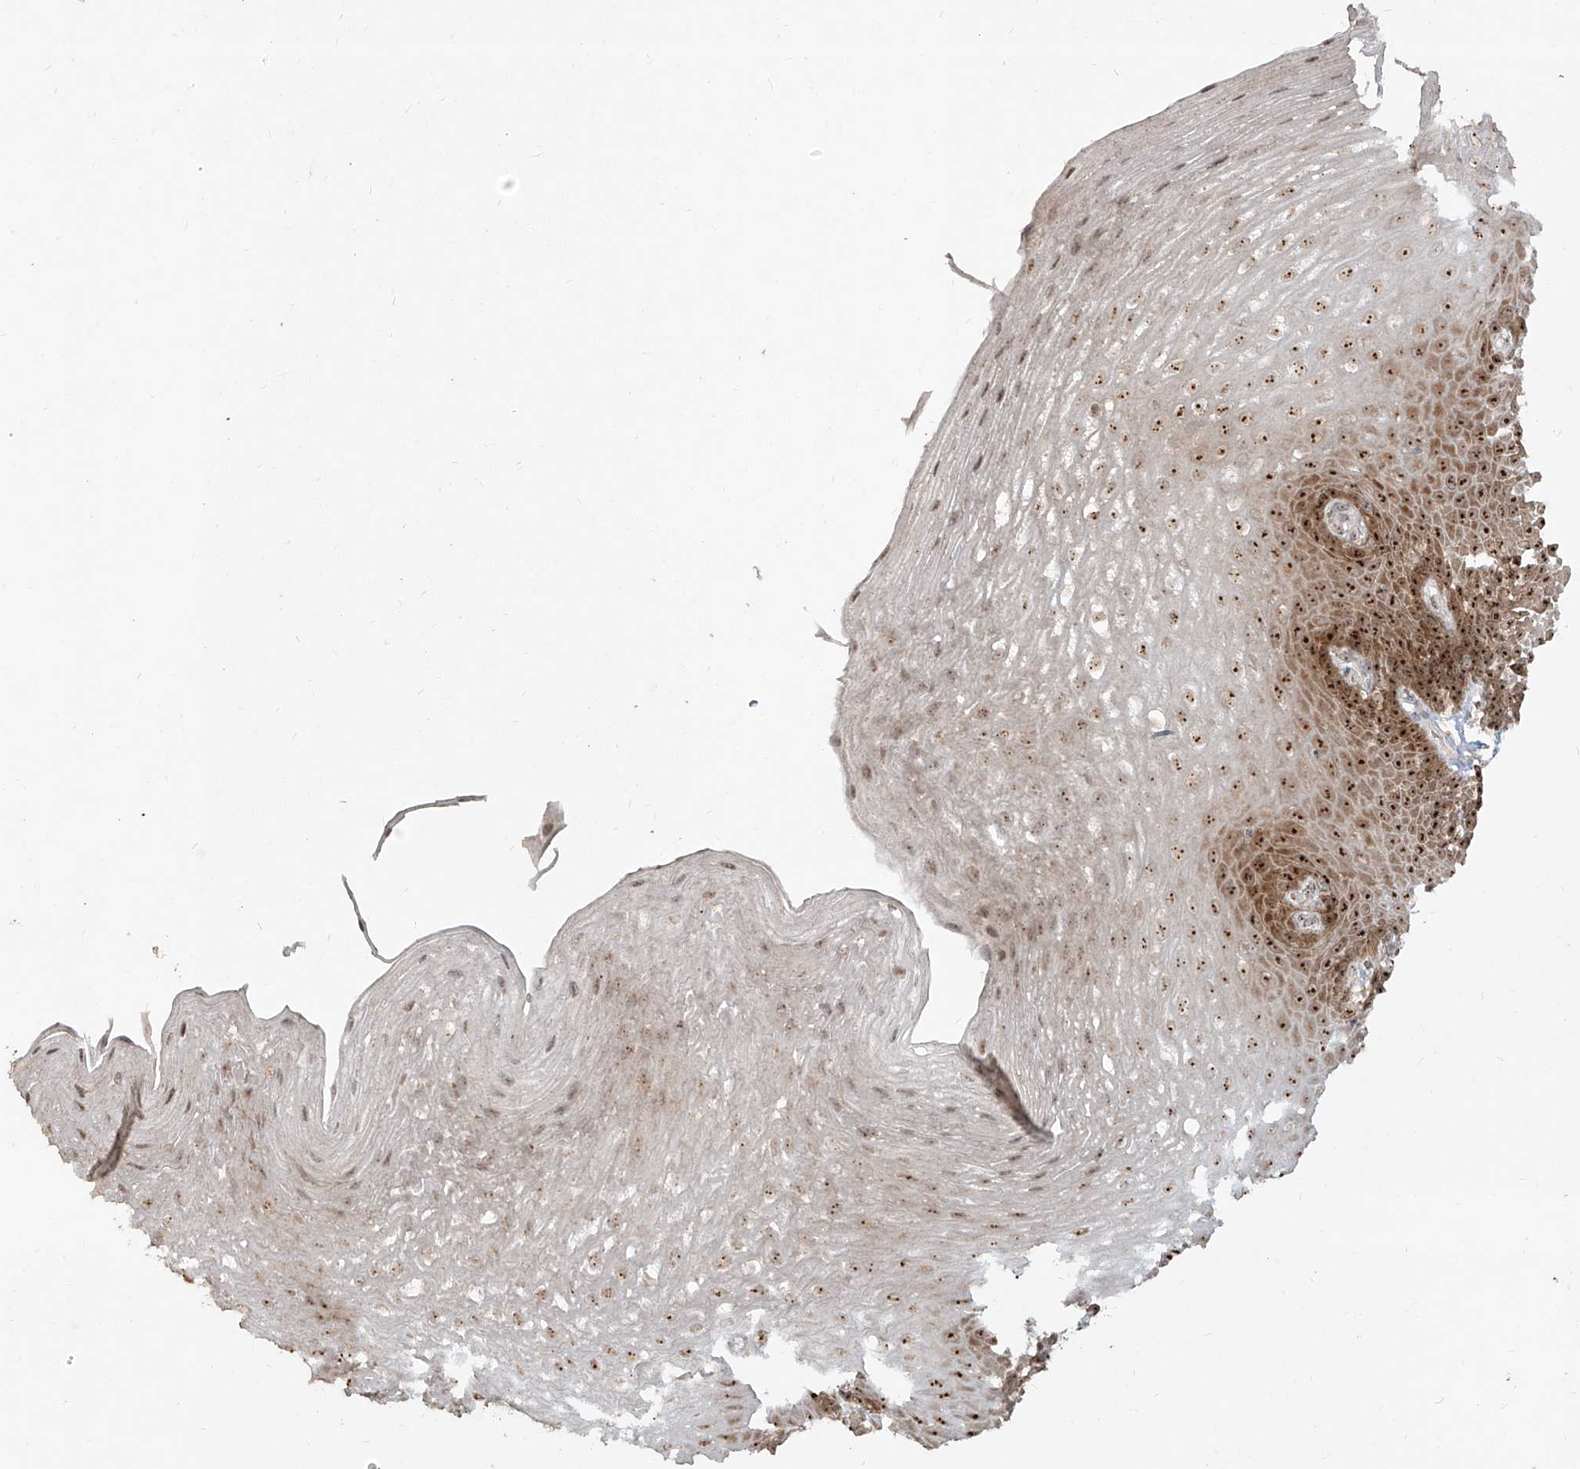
{"staining": {"intensity": "strong", "quantity": ">75%", "location": "cytoplasmic/membranous,nuclear"}, "tissue": "esophagus", "cell_type": "Squamous epithelial cells", "image_type": "normal", "snomed": [{"axis": "morphology", "description": "Normal tissue, NOS"}, {"axis": "topography", "description": "Esophagus"}], "caption": "Protein expression analysis of benign esophagus shows strong cytoplasmic/membranous,nuclear positivity in approximately >75% of squamous epithelial cells. Ihc stains the protein of interest in brown and the nuclei are stained blue.", "gene": "BYSL", "patient": {"sex": "female", "age": 66}}